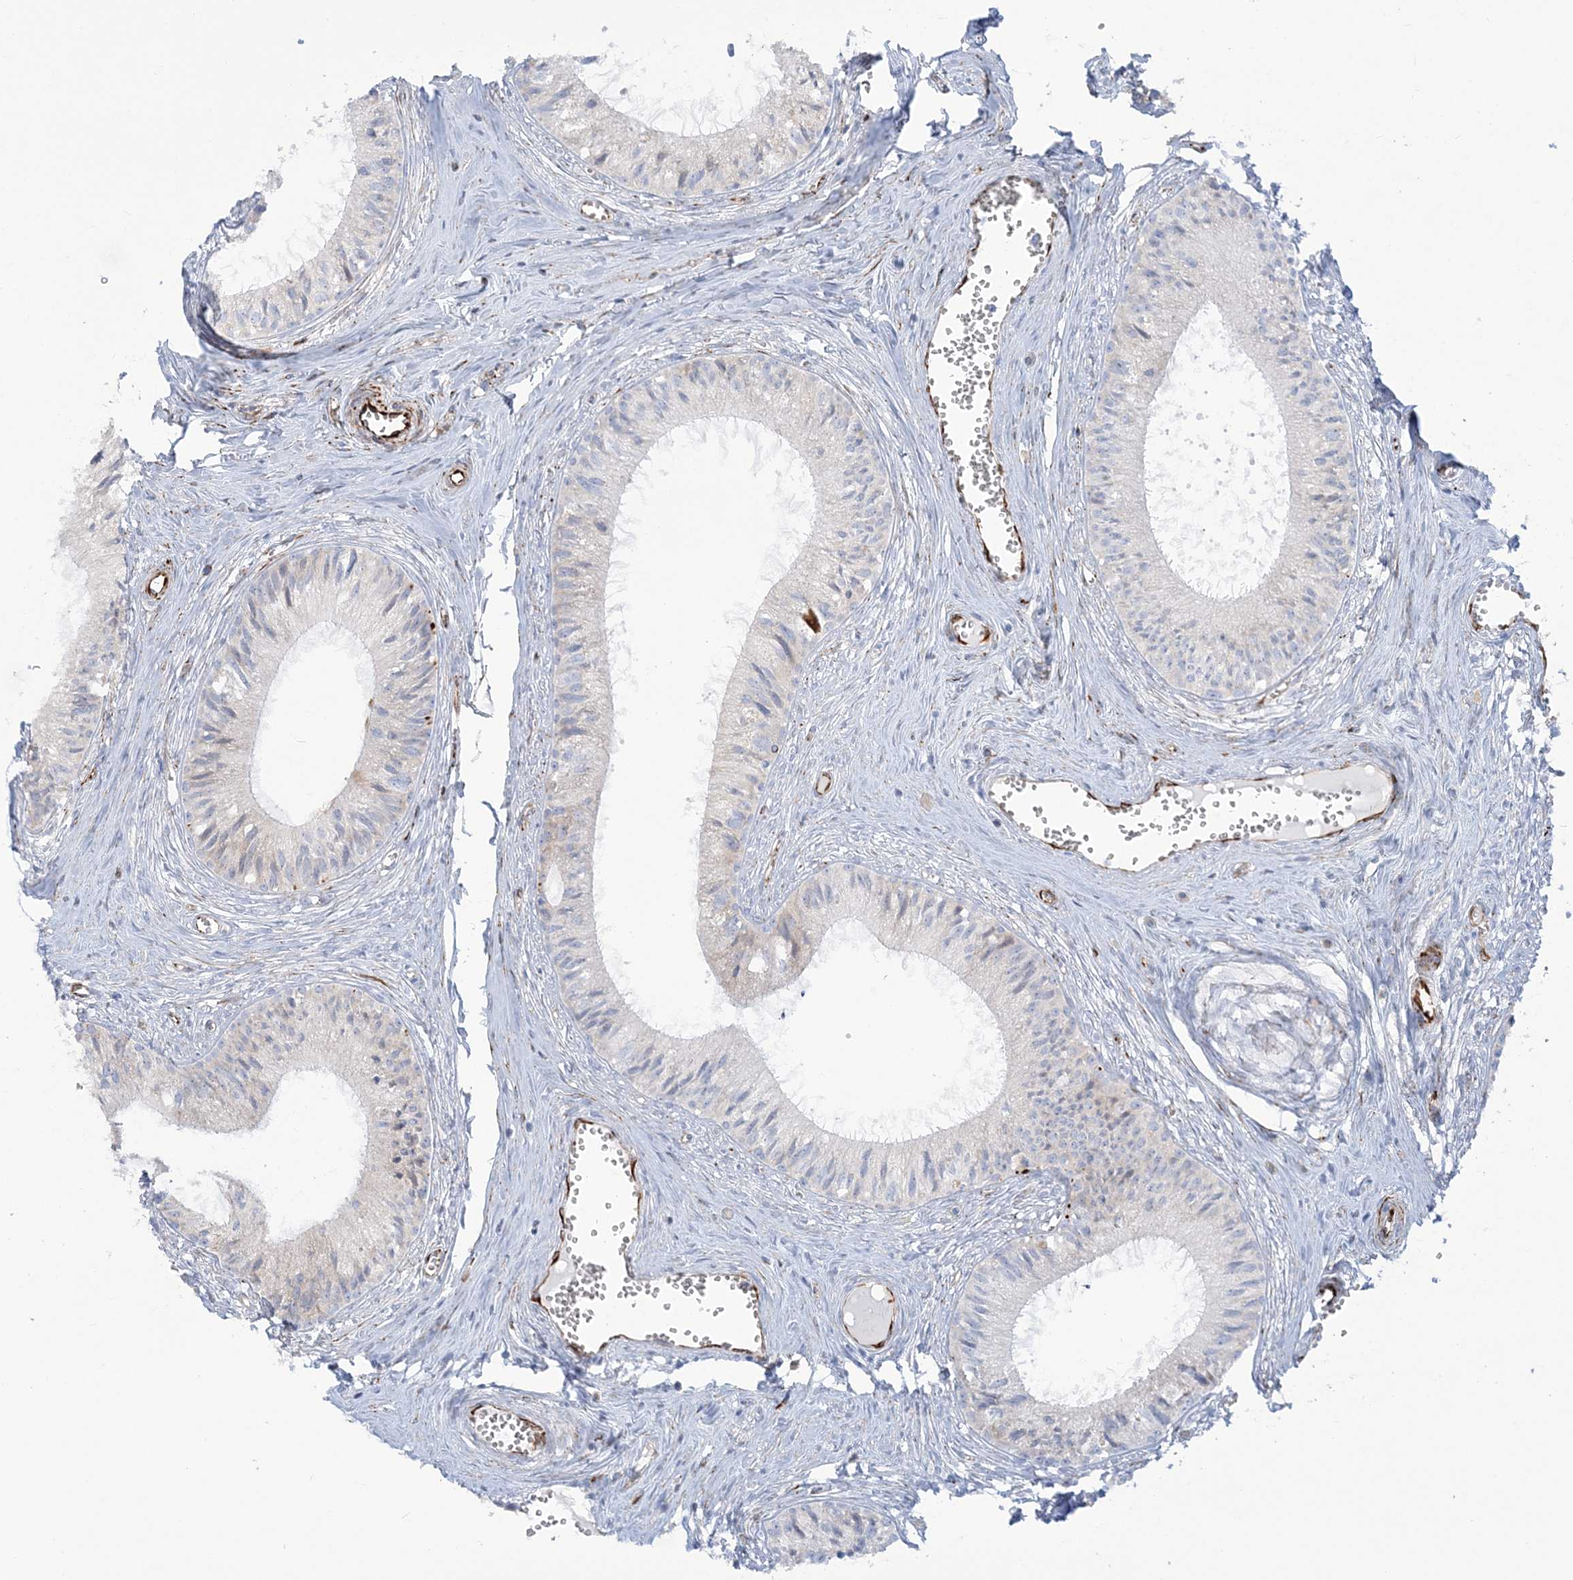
{"staining": {"intensity": "weak", "quantity": "<25%", "location": "cytoplasmic/membranous"}, "tissue": "epididymis", "cell_type": "Glandular cells", "image_type": "normal", "snomed": [{"axis": "morphology", "description": "Normal tissue, NOS"}, {"axis": "topography", "description": "Epididymis"}], "caption": "An immunohistochemistry (IHC) micrograph of normal epididymis is shown. There is no staining in glandular cells of epididymis.", "gene": "PPIL6", "patient": {"sex": "male", "age": 36}}